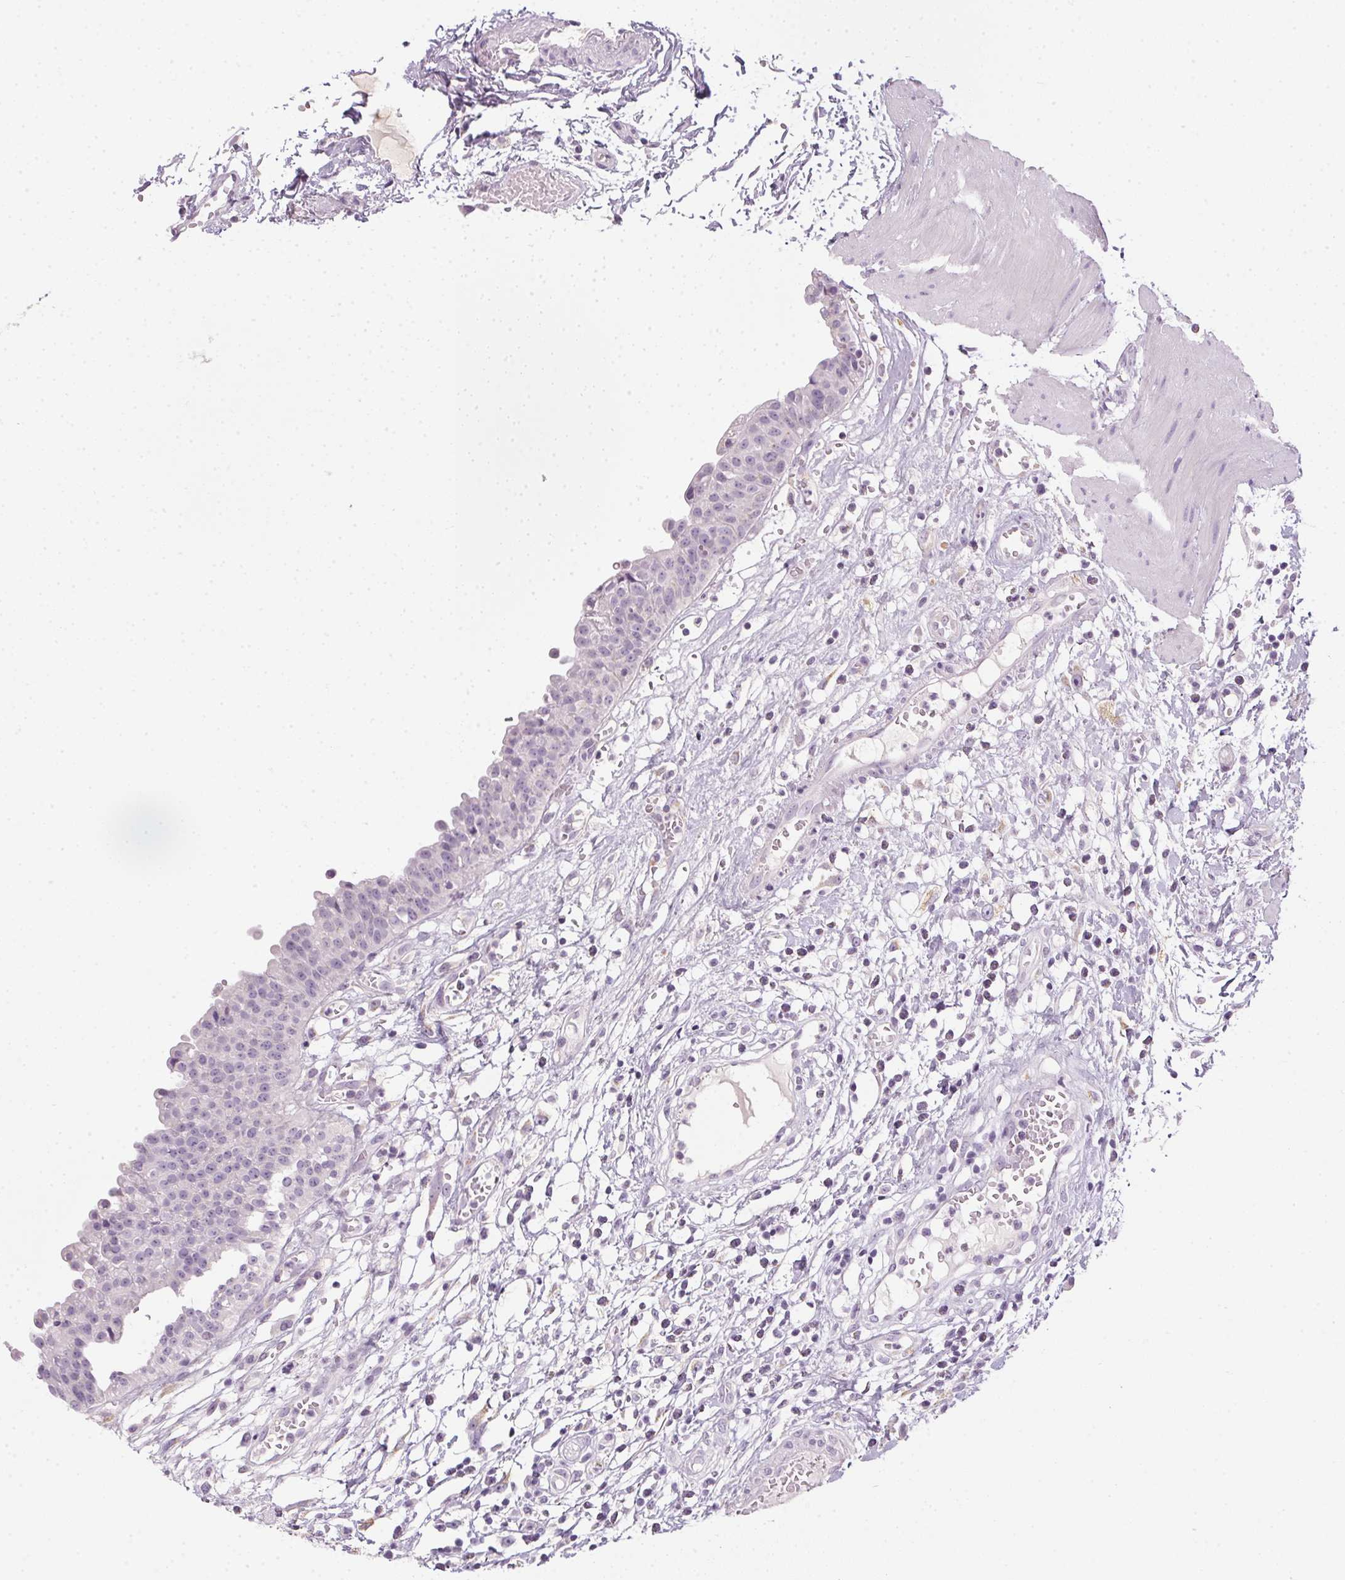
{"staining": {"intensity": "negative", "quantity": "none", "location": "none"}, "tissue": "urinary bladder", "cell_type": "Urothelial cells", "image_type": "normal", "snomed": [{"axis": "morphology", "description": "Normal tissue, NOS"}, {"axis": "topography", "description": "Urinary bladder"}], "caption": "The photomicrograph shows no significant staining in urothelial cells of urinary bladder.", "gene": "TMEM72", "patient": {"sex": "male", "age": 64}}